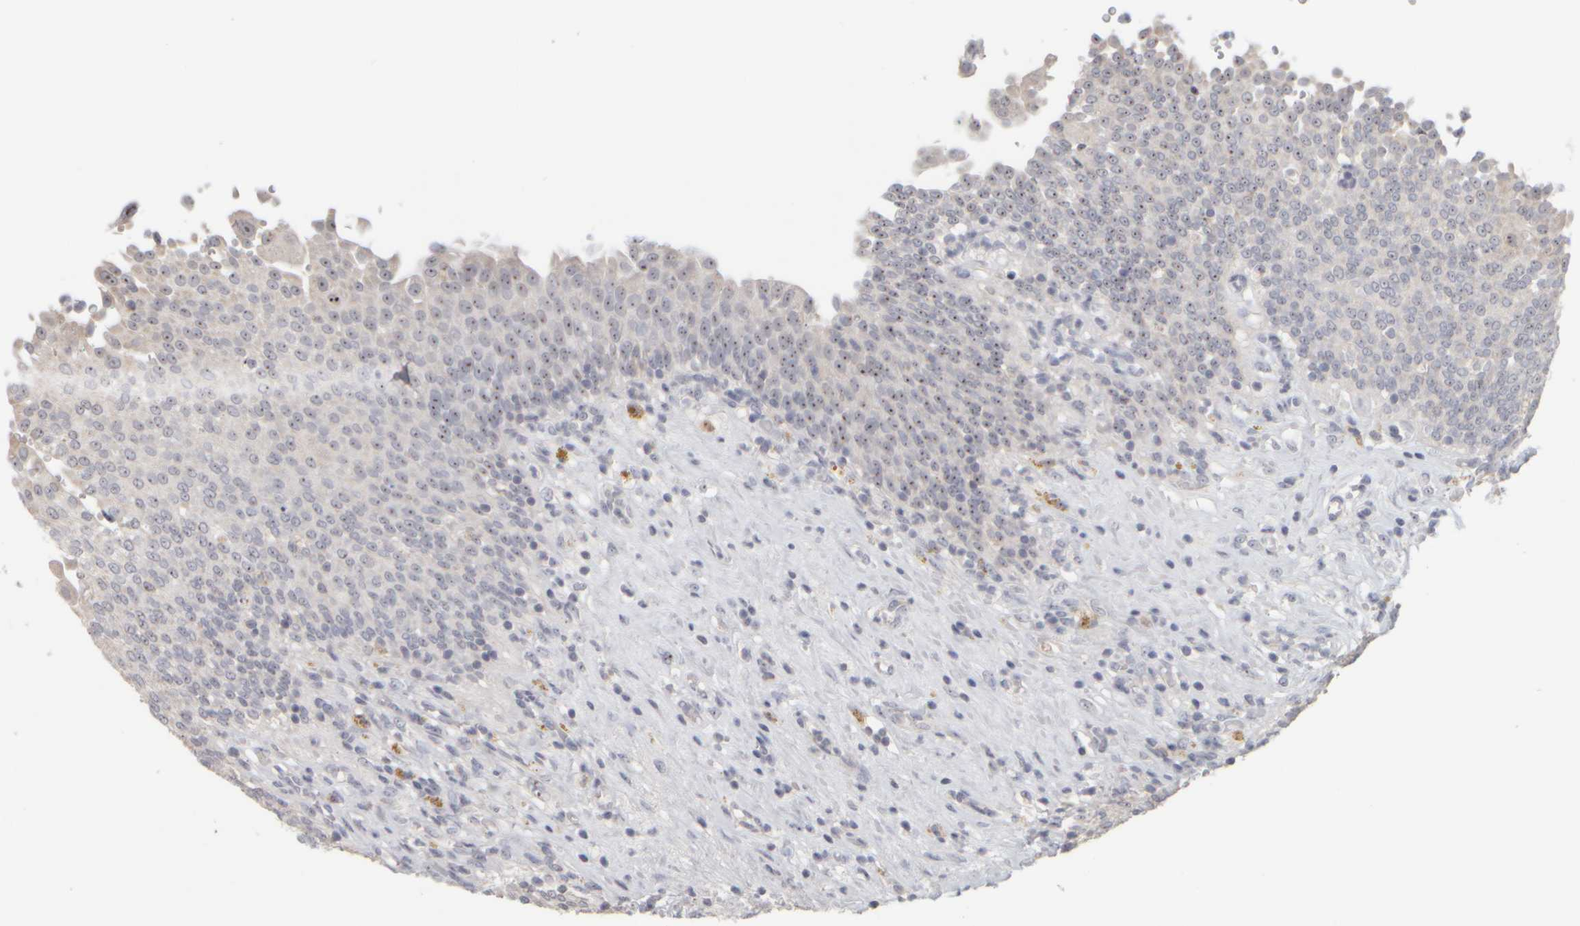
{"staining": {"intensity": "moderate", "quantity": ">75%", "location": "nuclear"}, "tissue": "urinary bladder", "cell_type": "Urothelial cells", "image_type": "normal", "snomed": [{"axis": "morphology", "description": "Urothelial carcinoma, High grade"}, {"axis": "topography", "description": "Urinary bladder"}], "caption": "Protein expression analysis of normal urinary bladder demonstrates moderate nuclear expression in approximately >75% of urothelial cells.", "gene": "DCXR", "patient": {"sex": "male", "age": 46}}